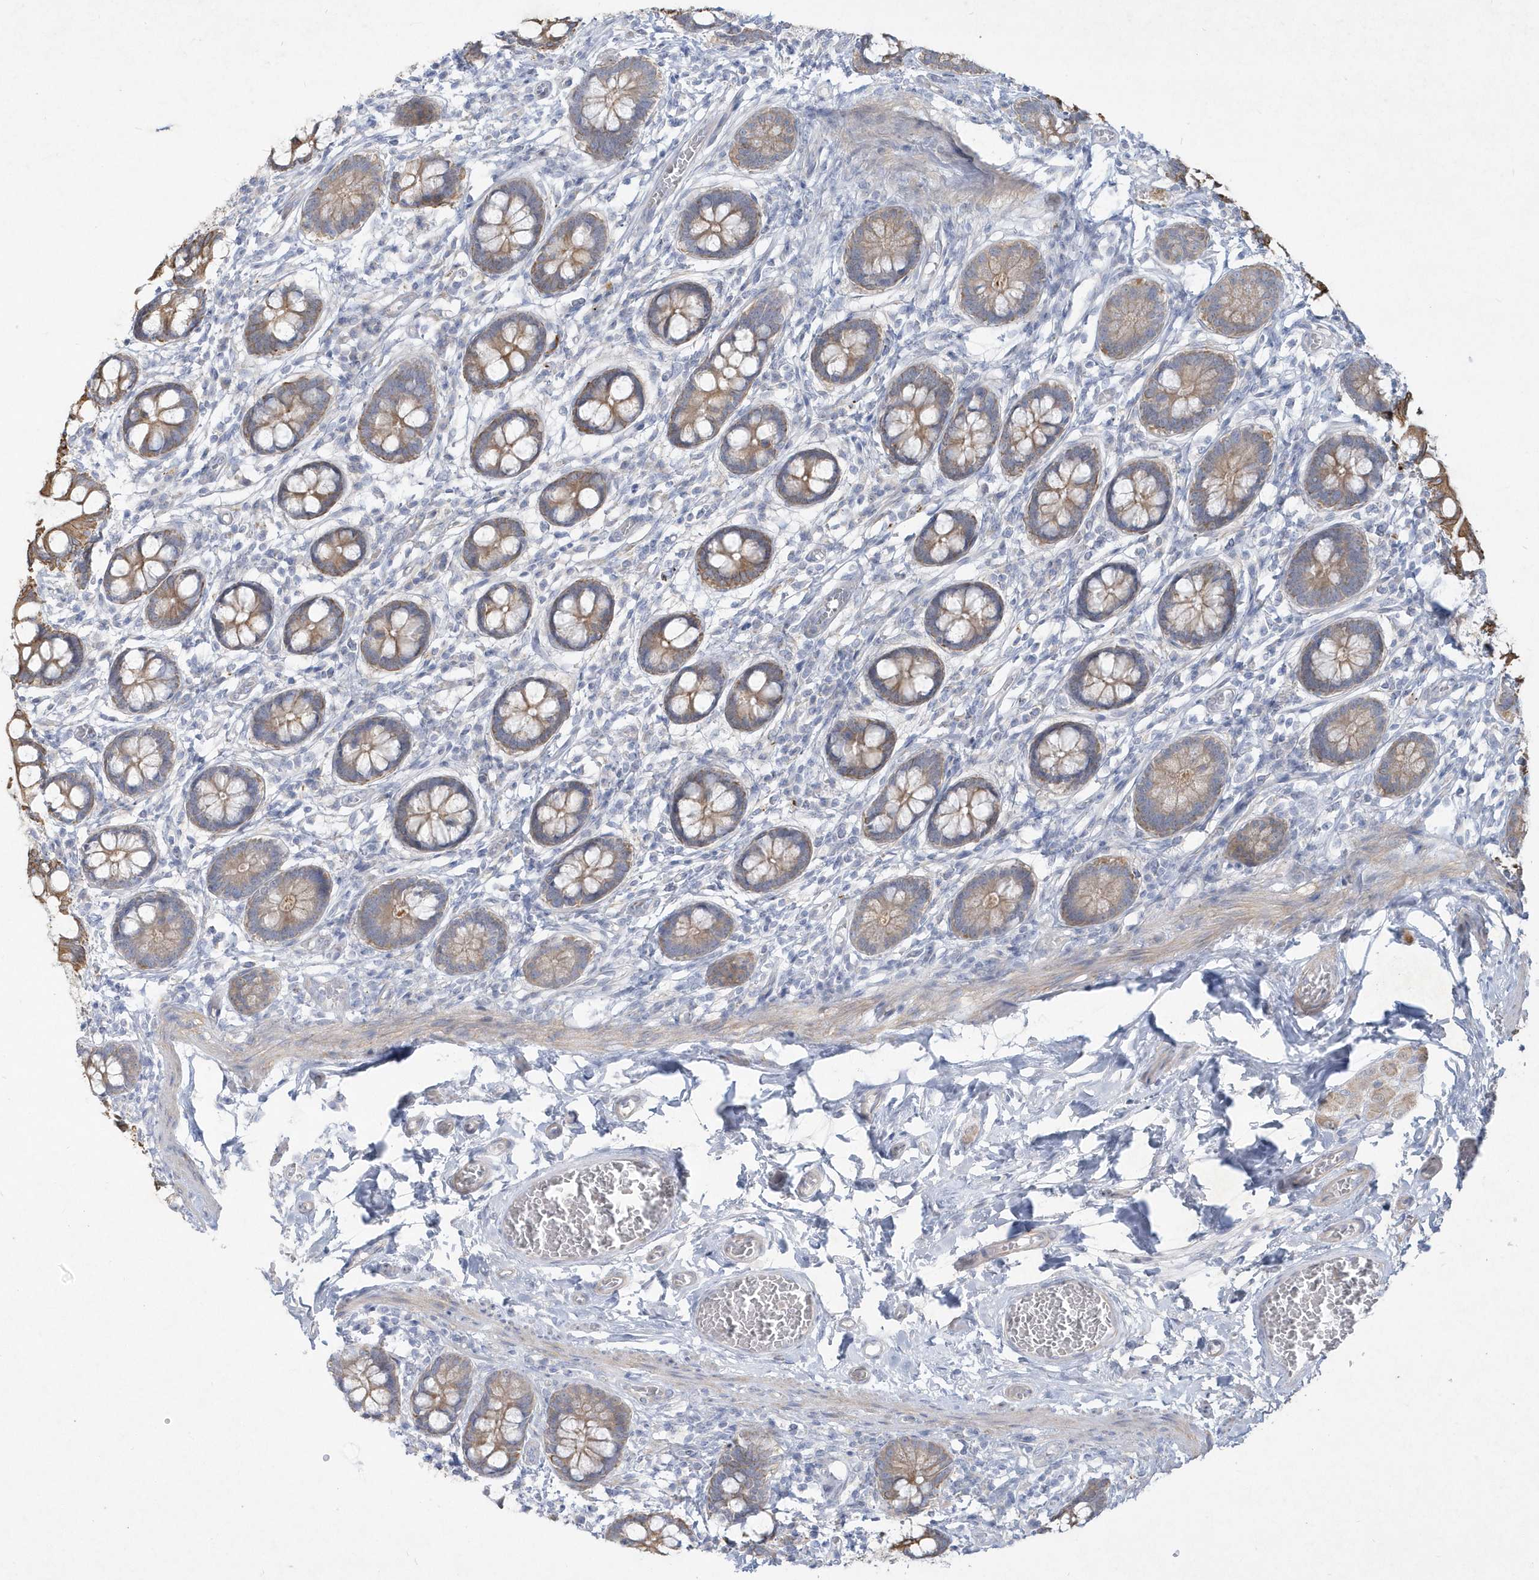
{"staining": {"intensity": "moderate", "quantity": ">75%", "location": "cytoplasmic/membranous"}, "tissue": "small intestine", "cell_type": "Glandular cells", "image_type": "normal", "snomed": [{"axis": "morphology", "description": "Normal tissue, NOS"}, {"axis": "topography", "description": "Small intestine"}], "caption": "Protein analysis of unremarkable small intestine shows moderate cytoplasmic/membranous expression in about >75% of glandular cells. (Stains: DAB (3,3'-diaminobenzidine) in brown, nuclei in blue, Microscopy: brightfield microscopy at high magnification).", "gene": "LARS1", "patient": {"sex": "male", "age": 52}}